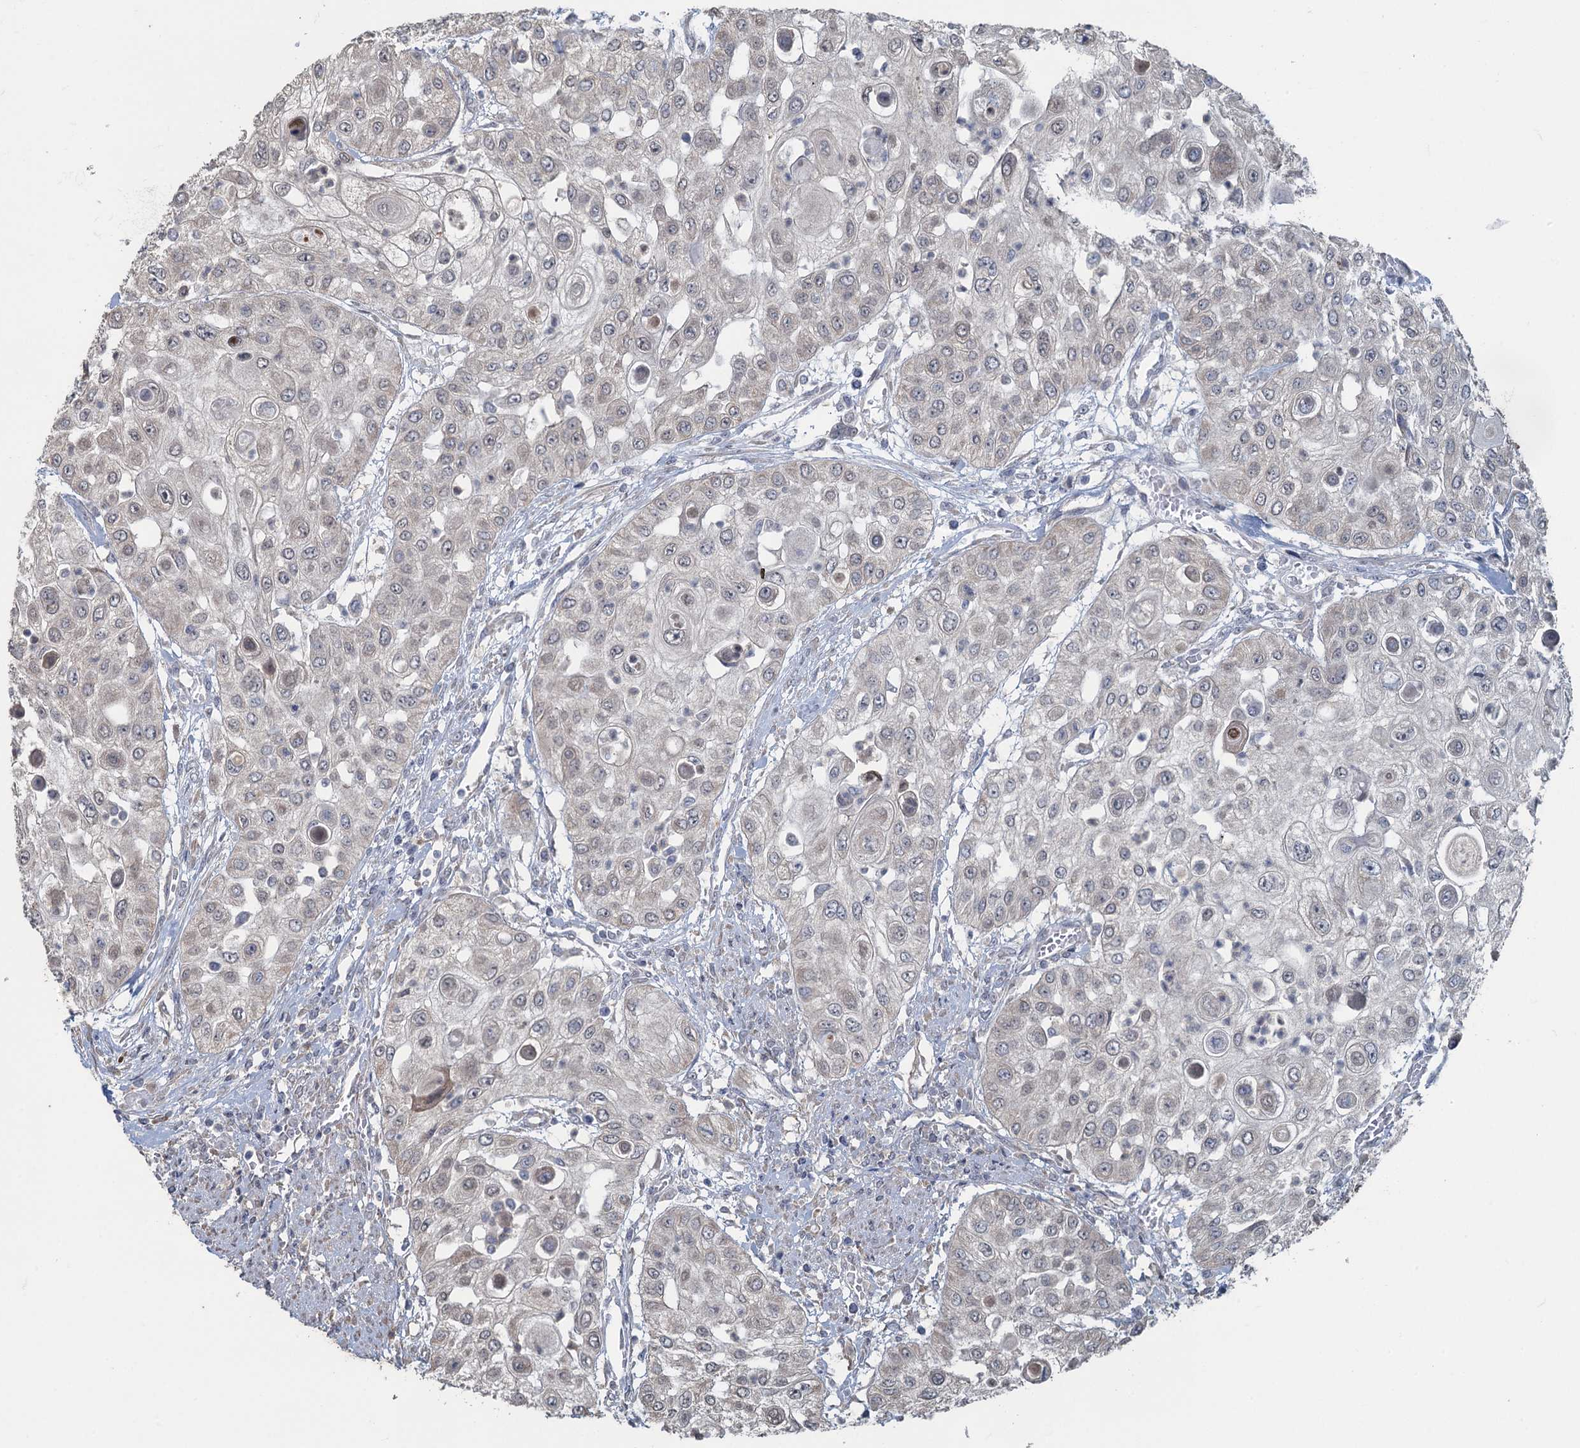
{"staining": {"intensity": "negative", "quantity": "none", "location": "none"}, "tissue": "urothelial cancer", "cell_type": "Tumor cells", "image_type": "cancer", "snomed": [{"axis": "morphology", "description": "Urothelial carcinoma, High grade"}, {"axis": "topography", "description": "Urinary bladder"}], "caption": "The immunohistochemistry (IHC) histopathology image has no significant expression in tumor cells of high-grade urothelial carcinoma tissue. Nuclei are stained in blue.", "gene": "TEX35", "patient": {"sex": "female", "age": 79}}